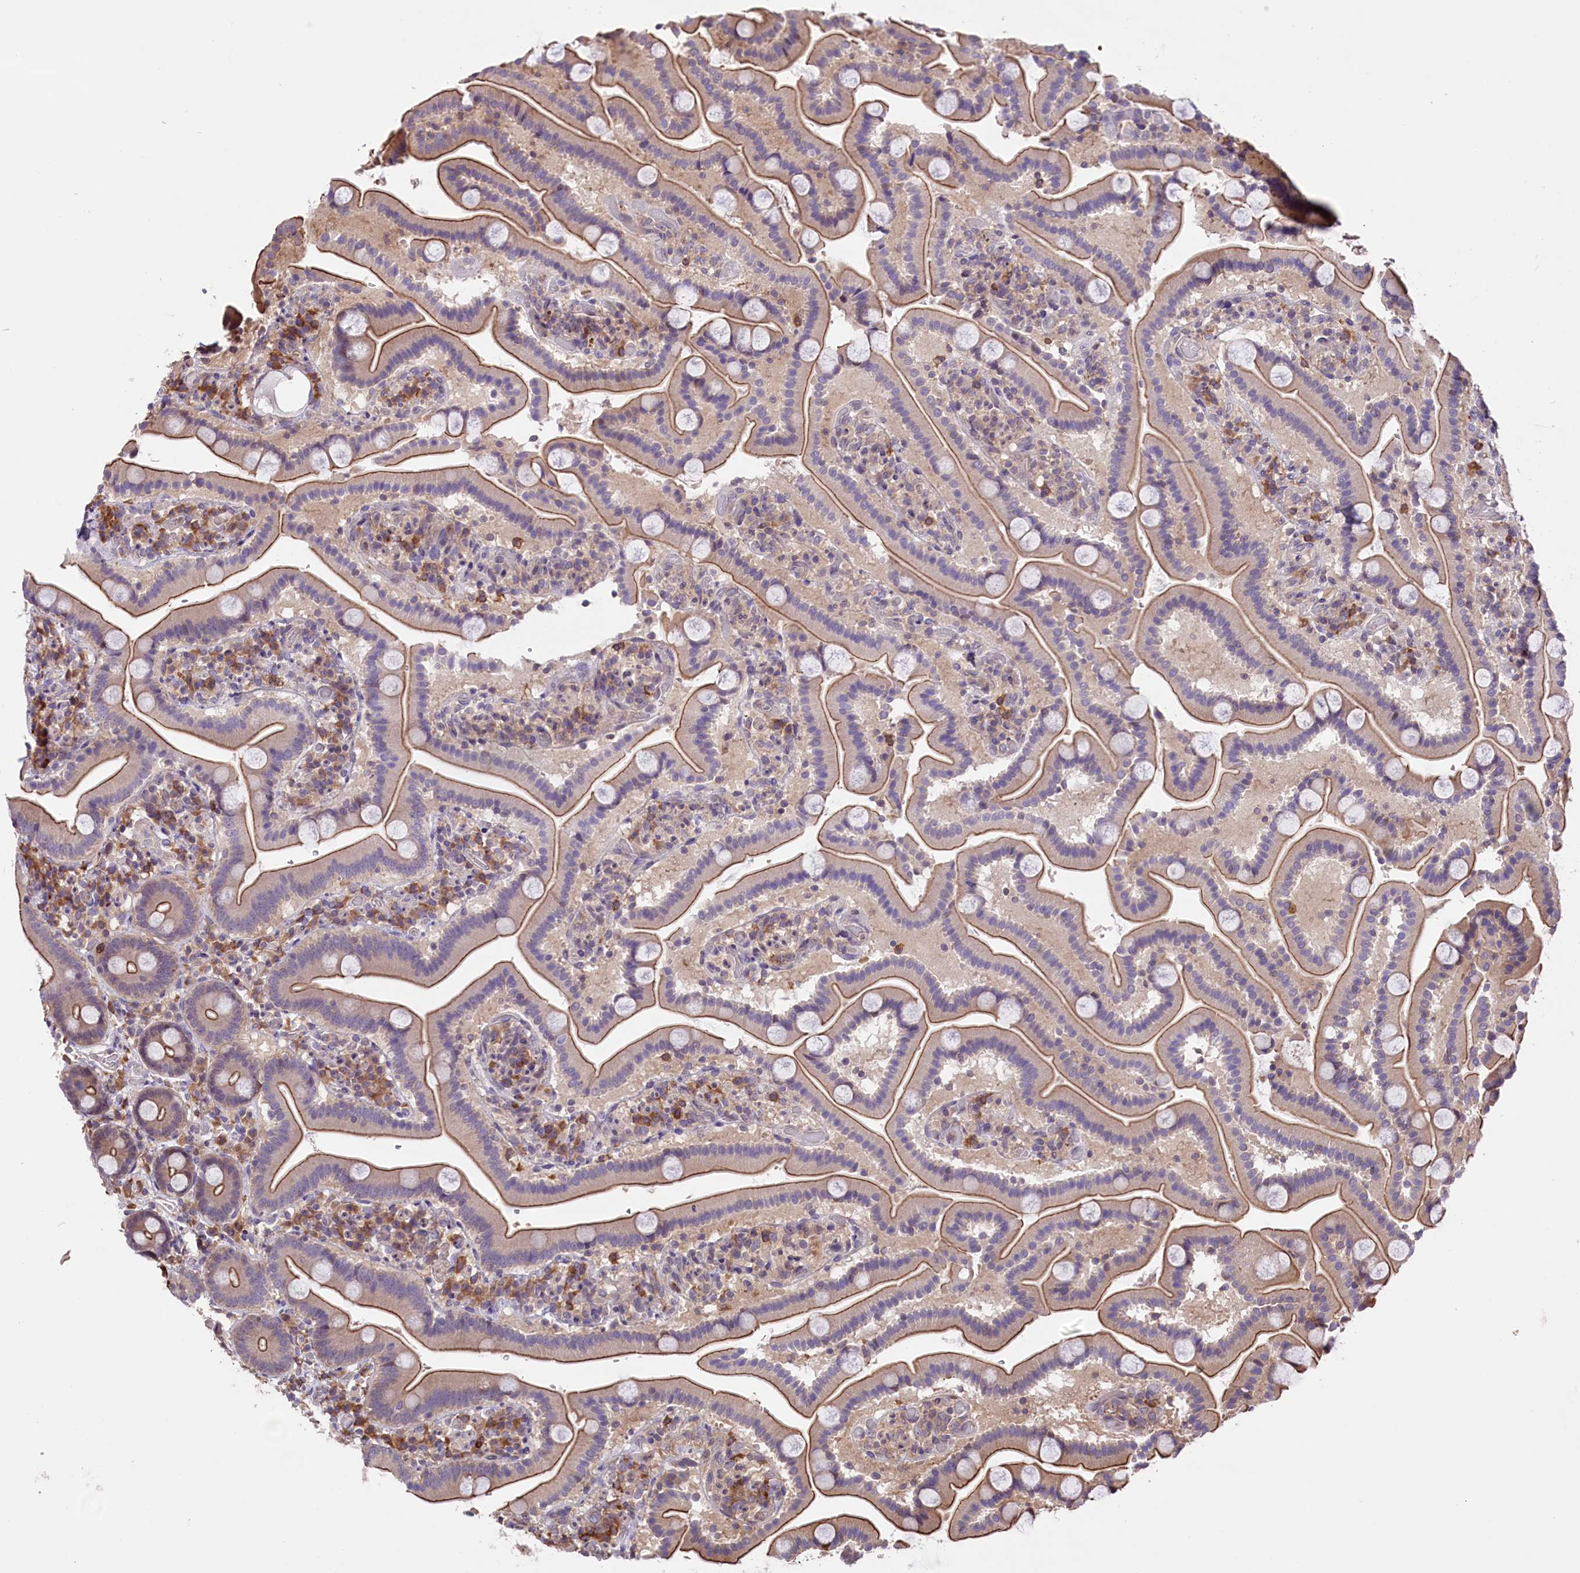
{"staining": {"intensity": "moderate", "quantity": ">75%", "location": "cytoplasmic/membranous"}, "tissue": "duodenum", "cell_type": "Glandular cells", "image_type": "normal", "snomed": [{"axis": "morphology", "description": "Normal tissue, NOS"}, {"axis": "topography", "description": "Duodenum"}], "caption": "A high-resolution histopathology image shows immunohistochemistry (IHC) staining of normal duodenum, which demonstrates moderate cytoplasmic/membranous expression in approximately >75% of glandular cells. (IHC, brightfield microscopy, high magnification).", "gene": "RIC8A", "patient": {"sex": "male", "age": 55}}